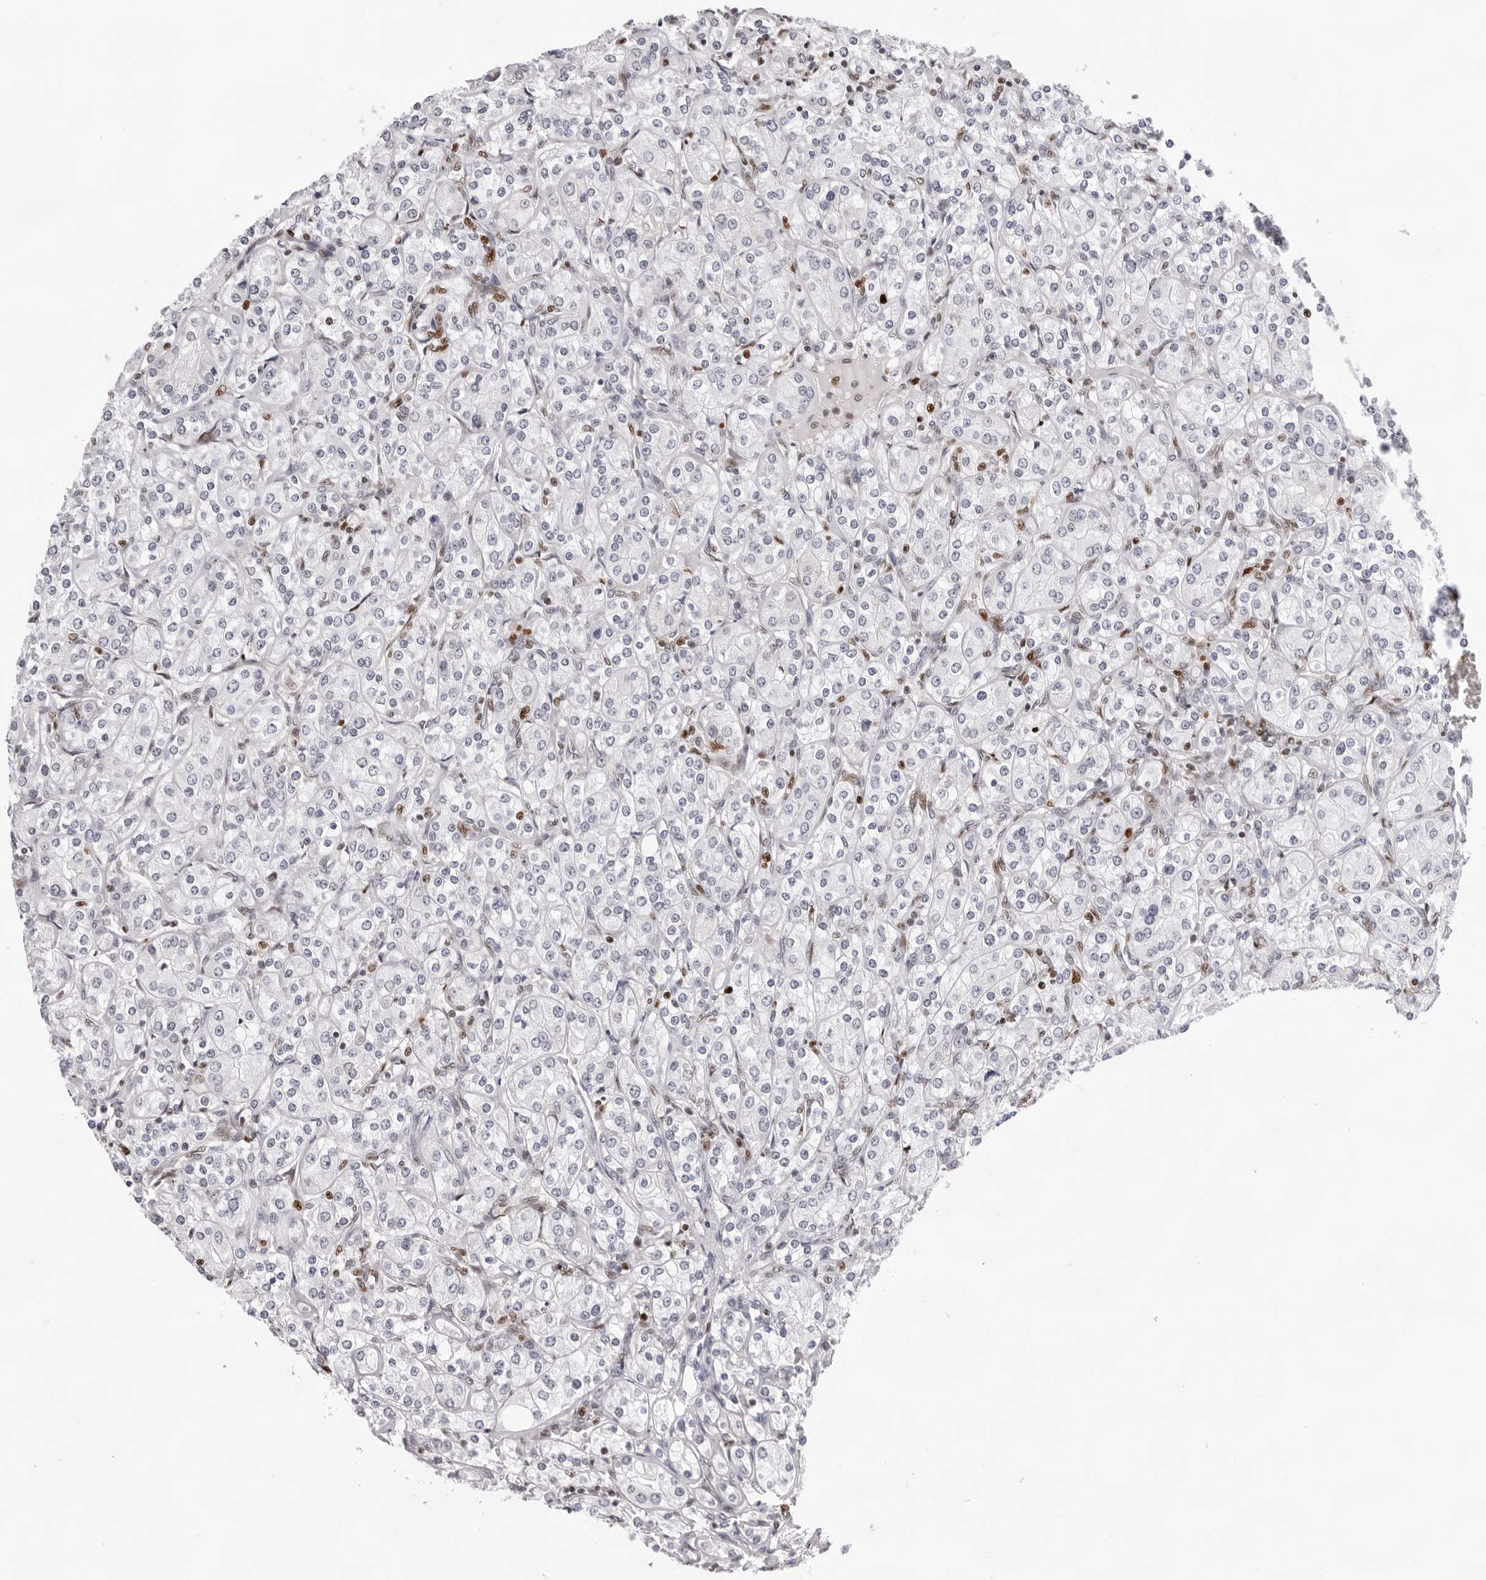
{"staining": {"intensity": "negative", "quantity": "none", "location": "none"}, "tissue": "renal cancer", "cell_type": "Tumor cells", "image_type": "cancer", "snomed": [{"axis": "morphology", "description": "Adenocarcinoma, NOS"}, {"axis": "topography", "description": "Kidney"}], "caption": "The histopathology image displays no staining of tumor cells in renal cancer (adenocarcinoma).", "gene": "OGG1", "patient": {"sex": "male", "age": 77}}